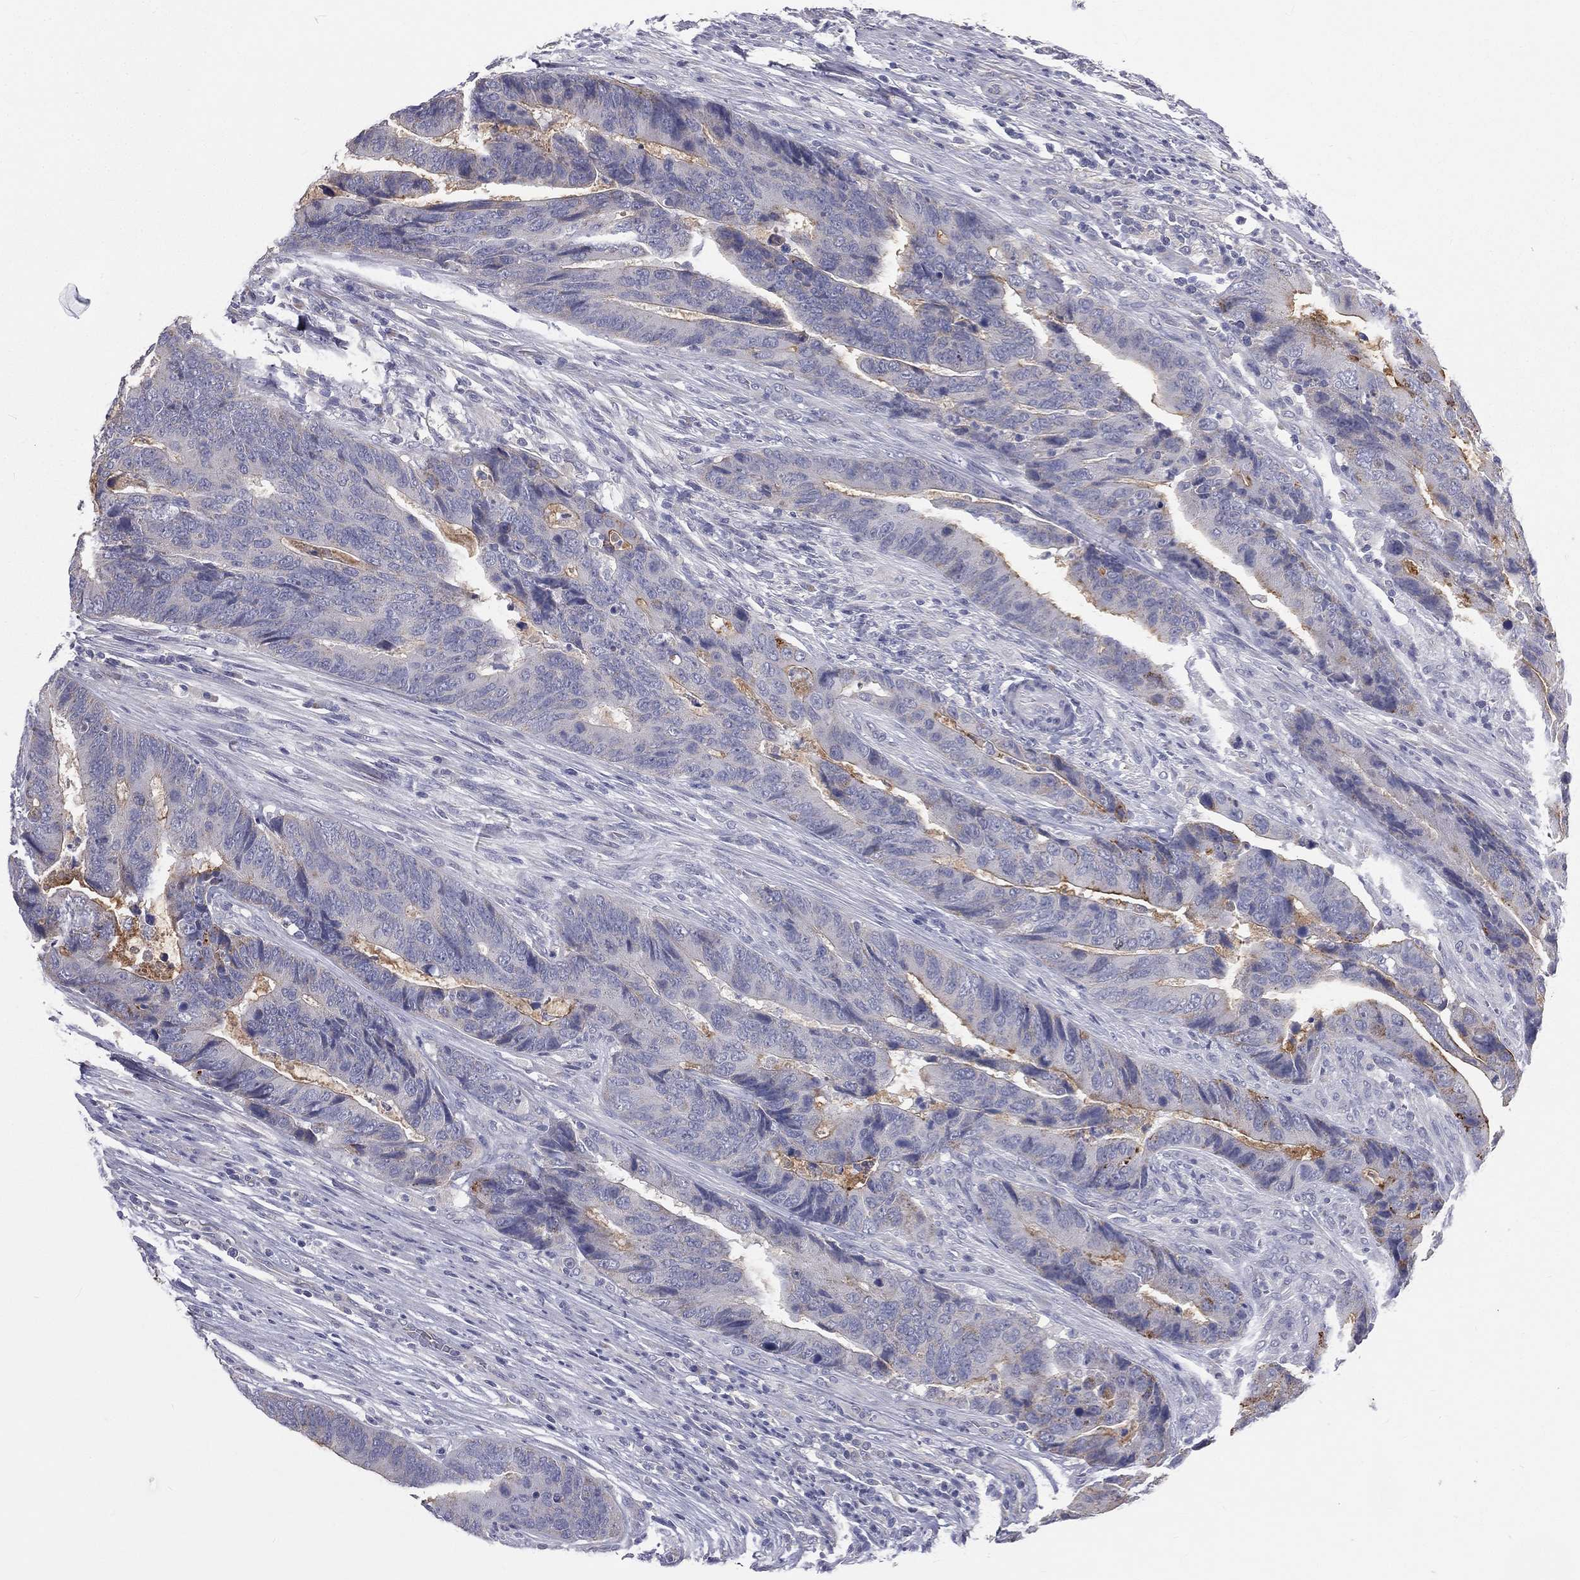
{"staining": {"intensity": "moderate", "quantity": "<25%", "location": "cytoplasmic/membranous"}, "tissue": "colorectal cancer", "cell_type": "Tumor cells", "image_type": "cancer", "snomed": [{"axis": "morphology", "description": "Adenocarcinoma, NOS"}, {"axis": "topography", "description": "Colon"}], "caption": "High-magnification brightfield microscopy of adenocarcinoma (colorectal) stained with DAB (3,3'-diaminobenzidine) (brown) and counterstained with hematoxylin (blue). tumor cells exhibit moderate cytoplasmic/membranous expression is present in about<25% of cells.", "gene": "MUC13", "patient": {"sex": "female", "age": 56}}